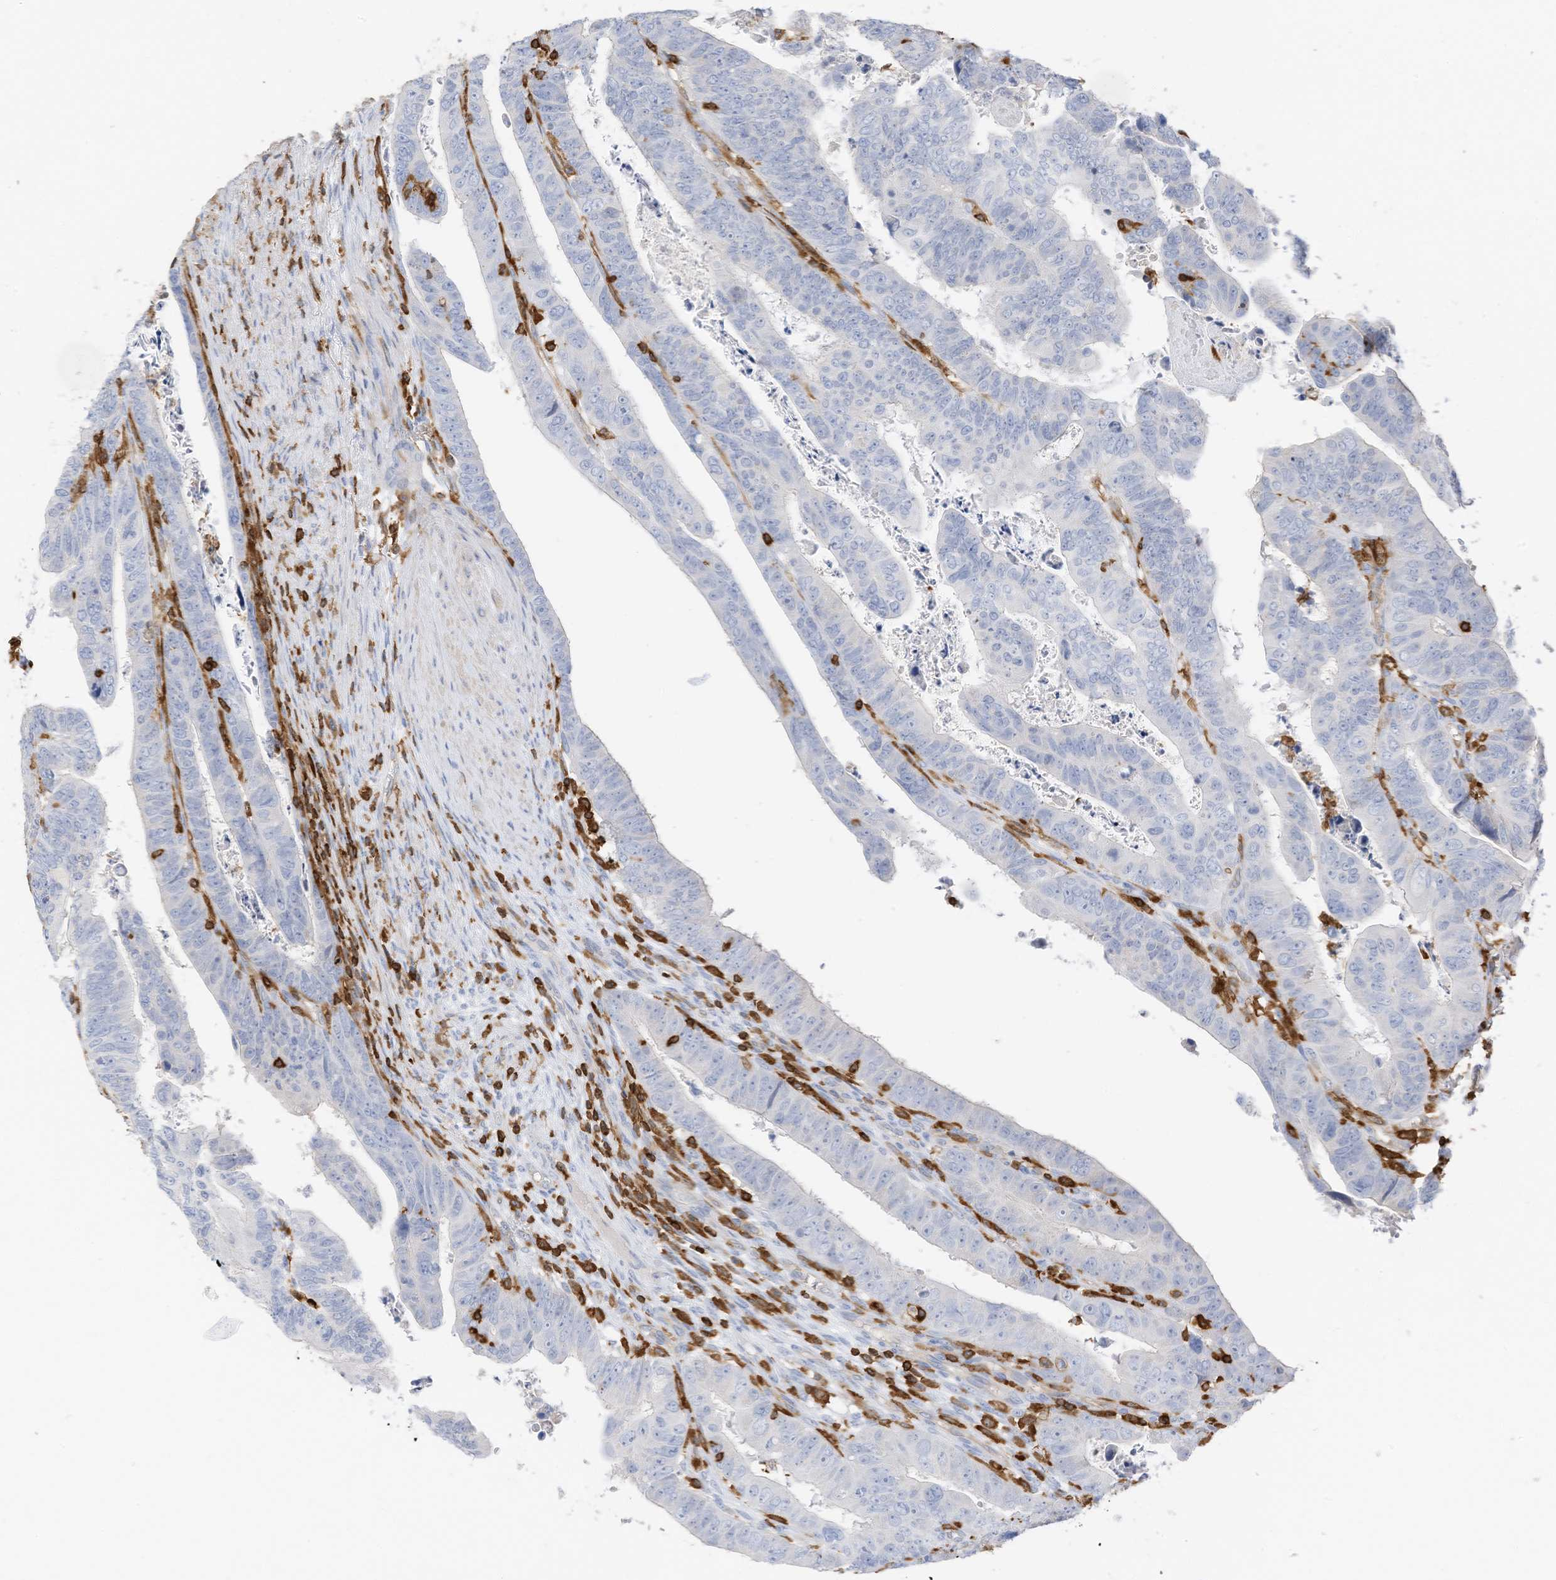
{"staining": {"intensity": "negative", "quantity": "none", "location": "none"}, "tissue": "colorectal cancer", "cell_type": "Tumor cells", "image_type": "cancer", "snomed": [{"axis": "morphology", "description": "Normal tissue, NOS"}, {"axis": "morphology", "description": "Adenocarcinoma, NOS"}, {"axis": "topography", "description": "Rectum"}], "caption": "IHC image of neoplastic tissue: colorectal adenocarcinoma stained with DAB exhibits no significant protein staining in tumor cells.", "gene": "ARHGAP25", "patient": {"sex": "female", "age": 65}}